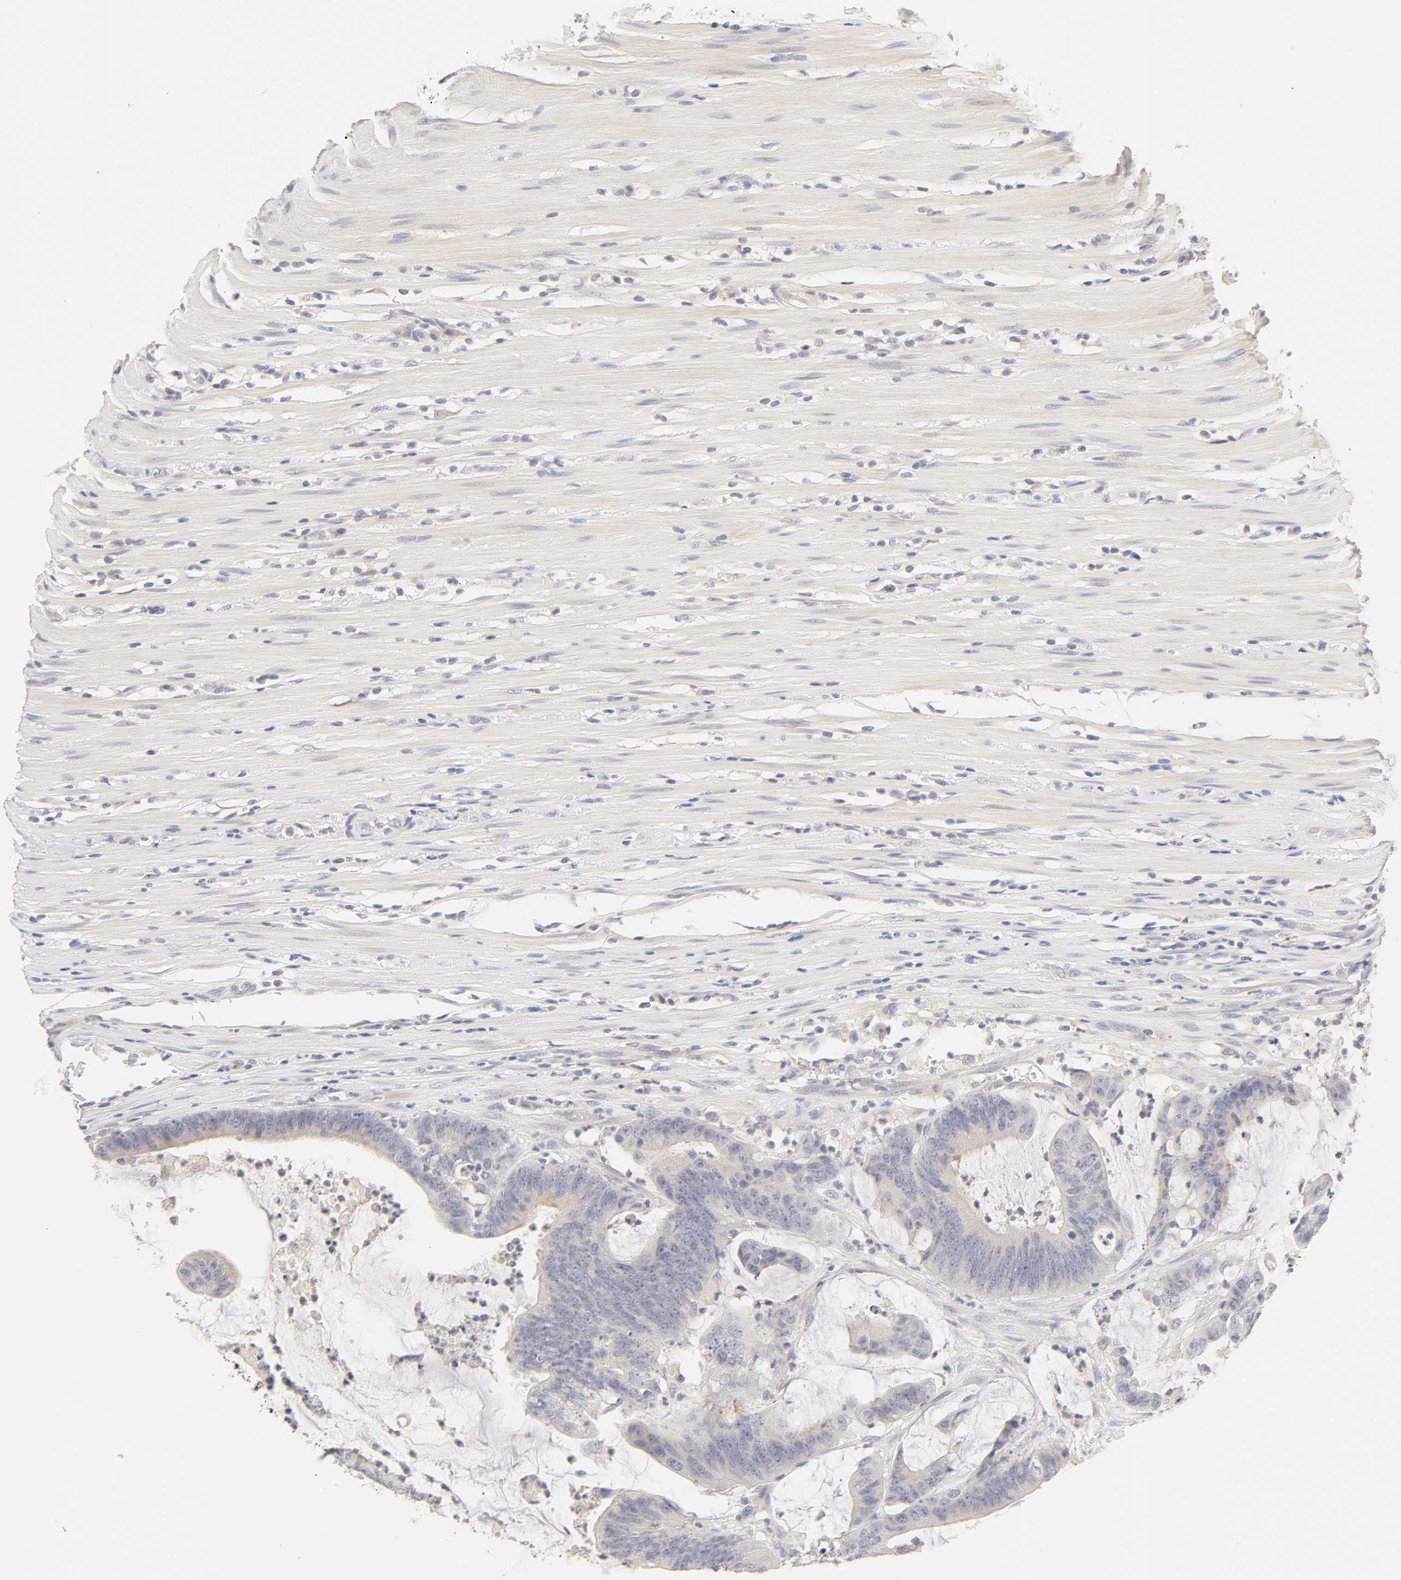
{"staining": {"intensity": "moderate", "quantity": "25%-75%", "location": "cytoplasmic/membranous"}, "tissue": "colorectal cancer", "cell_type": "Tumor cells", "image_type": "cancer", "snomed": [{"axis": "morphology", "description": "Adenocarcinoma, NOS"}, {"axis": "topography", "description": "Rectum"}], "caption": "Colorectal adenocarcinoma tissue displays moderate cytoplasmic/membranous staining in approximately 25%-75% of tumor cells, visualized by immunohistochemistry.", "gene": "CYP4B1", "patient": {"sex": "female", "age": 66}}